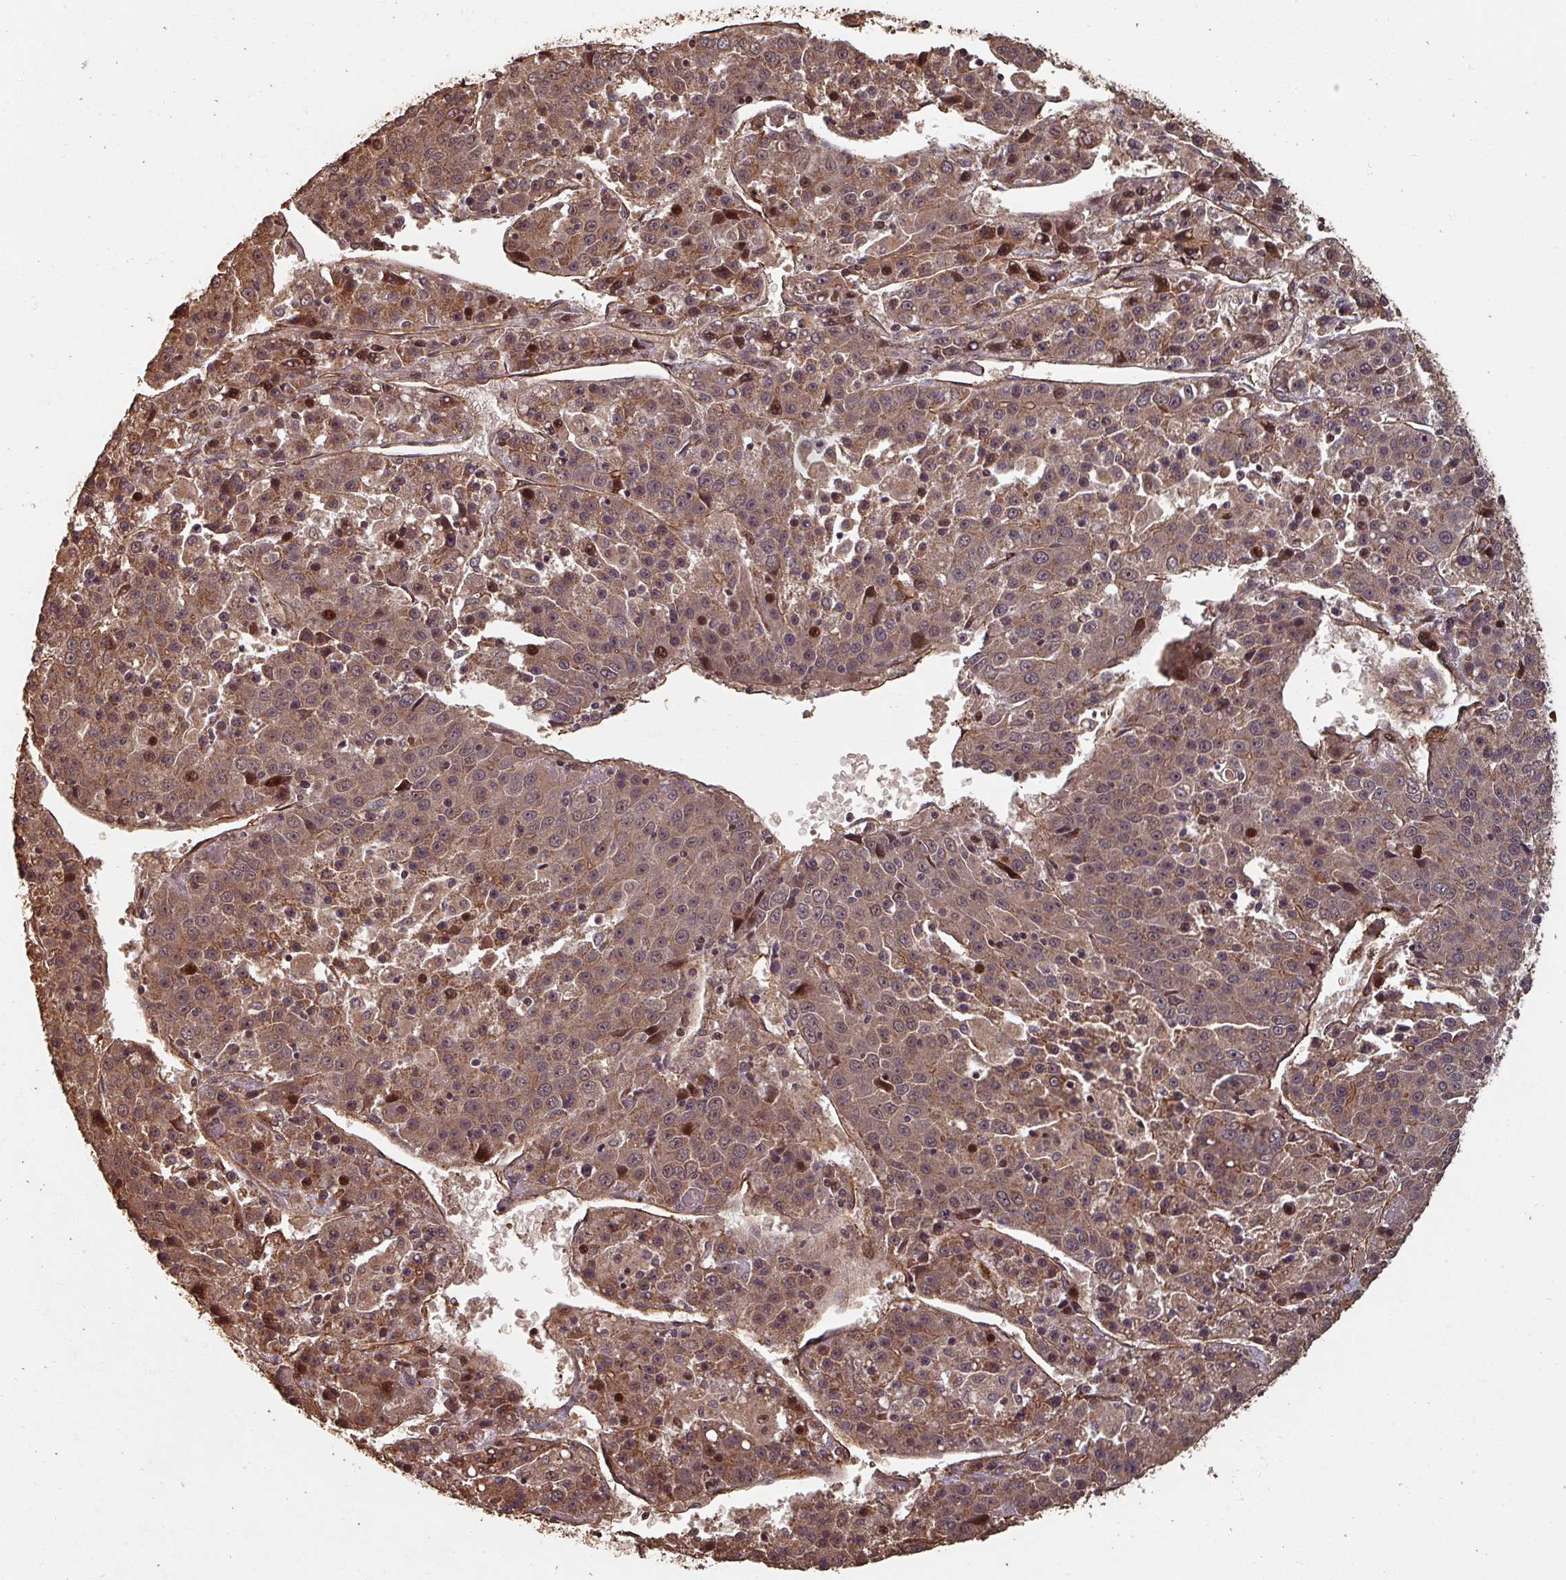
{"staining": {"intensity": "moderate", "quantity": ">75%", "location": "cytoplasmic/membranous,nuclear"}, "tissue": "liver cancer", "cell_type": "Tumor cells", "image_type": "cancer", "snomed": [{"axis": "morphology", "description": "Carcinoma, Hepatocellular, NOS"}, {"axis": "topography", "description": "Liver"}], "caption": "A high-resolution histopathology image shows immunohistochemistry staining of liver hepatocellular carcinoma, which demonstrates moderate cytoplasmic/membranous and nuclear expression in approximately >75% of tumor cells. The staining was performed using DAB to visualize the protein expression in brown, while the nuclei were stained in blue with hematoxylin (Magnification: 20x).", "gene": "EID1", "patient": {"sex": "female", "age": 53}}